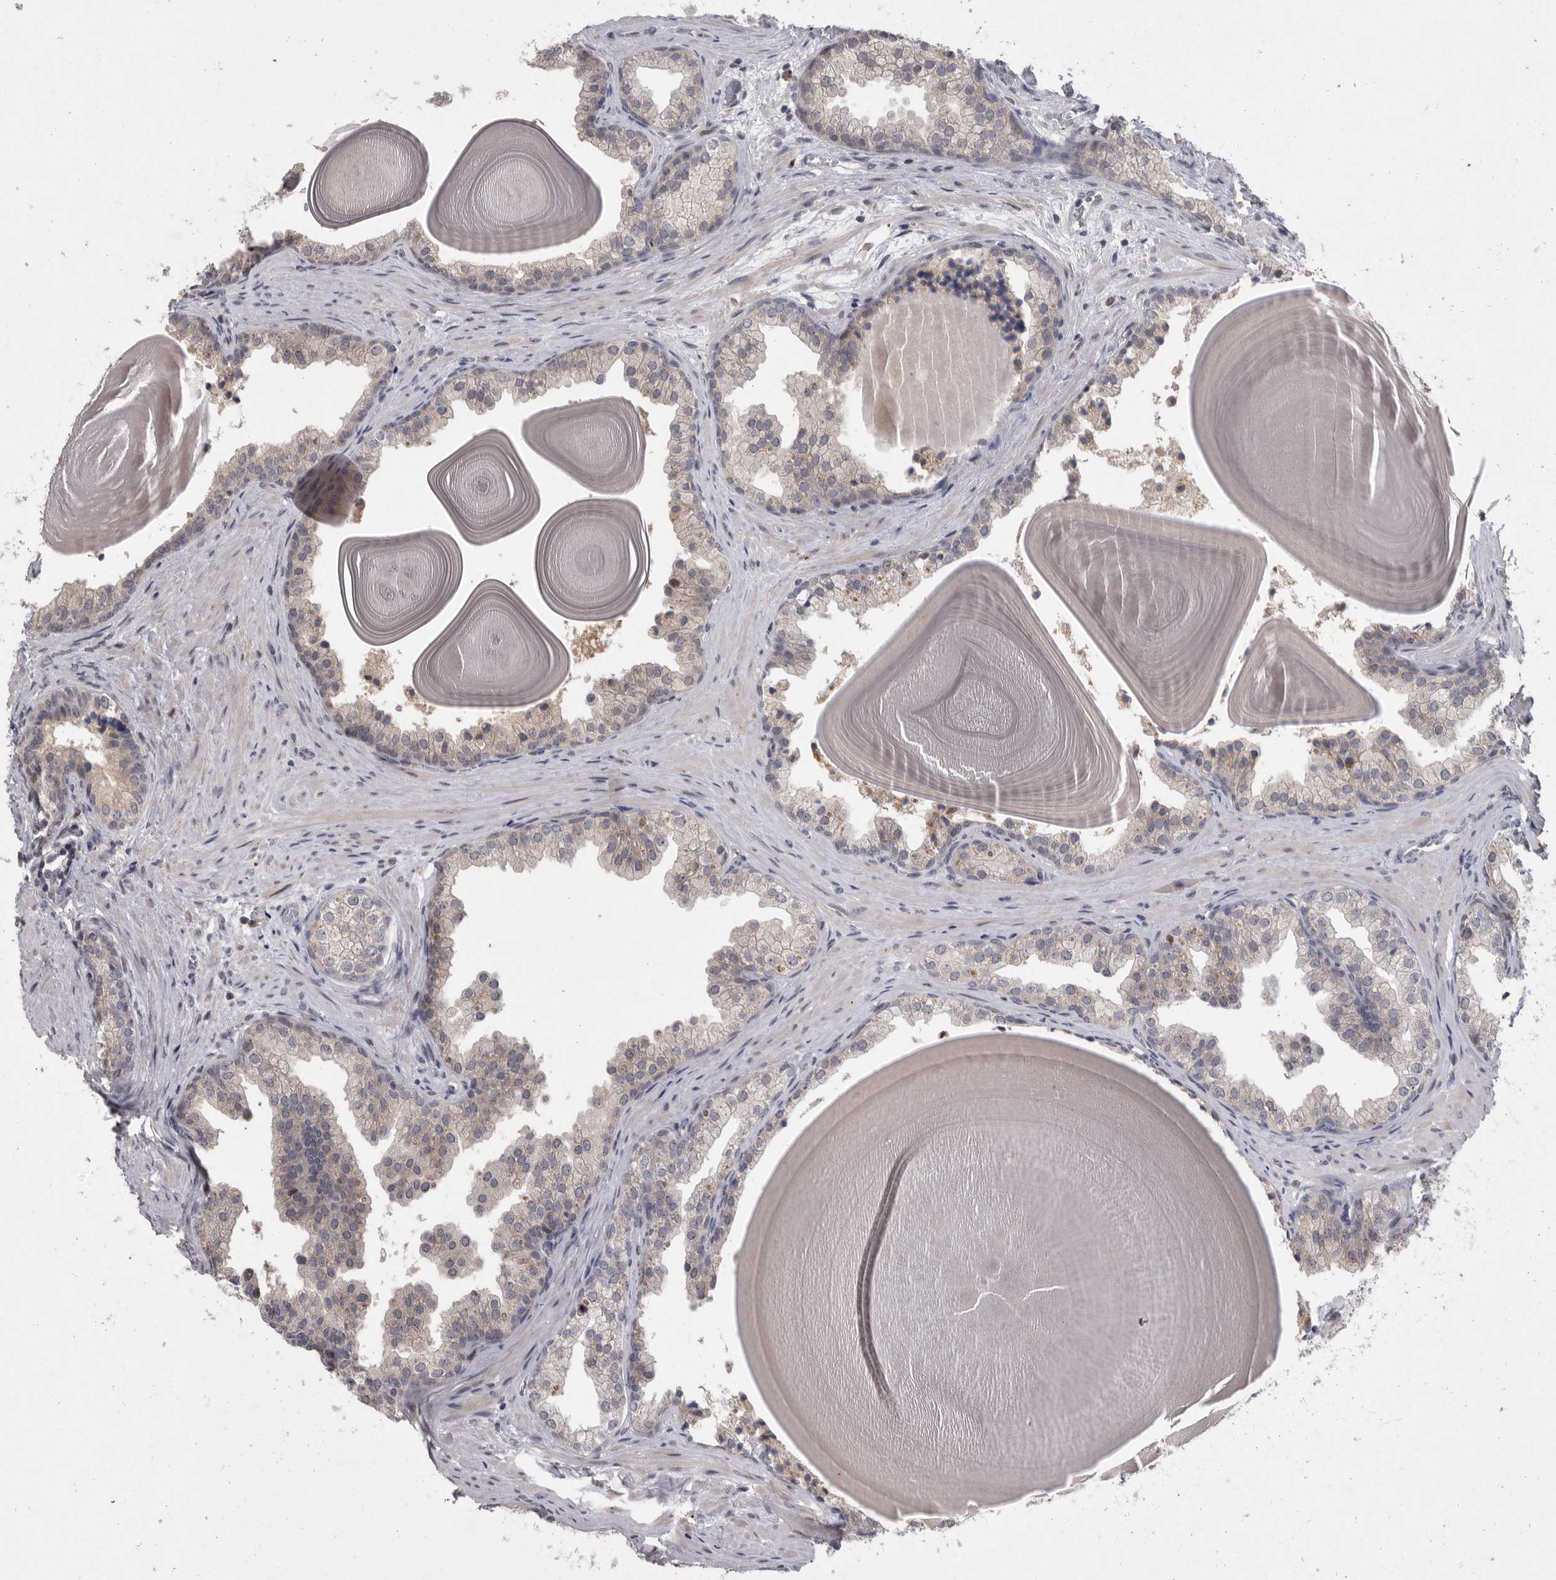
{"staining": {"intensity": "weak", "quantity": "<25%", "location": "cytoplasmic/membranous"}, "tissue": "prostate", "cell_type": "Glandular cells", "image_type": "normal", "snomed": [{"axis": "morphology", "description": "Normal tissue, NOS"}, {"axis": "topography", "description": "Prostate"}], "caption": "A photomicrograph of prostate stained for a protein exhibits no brown staining in glandular cells.", "gene": "MAN2A1", "patient": {"sex": "male", "age": 48}}